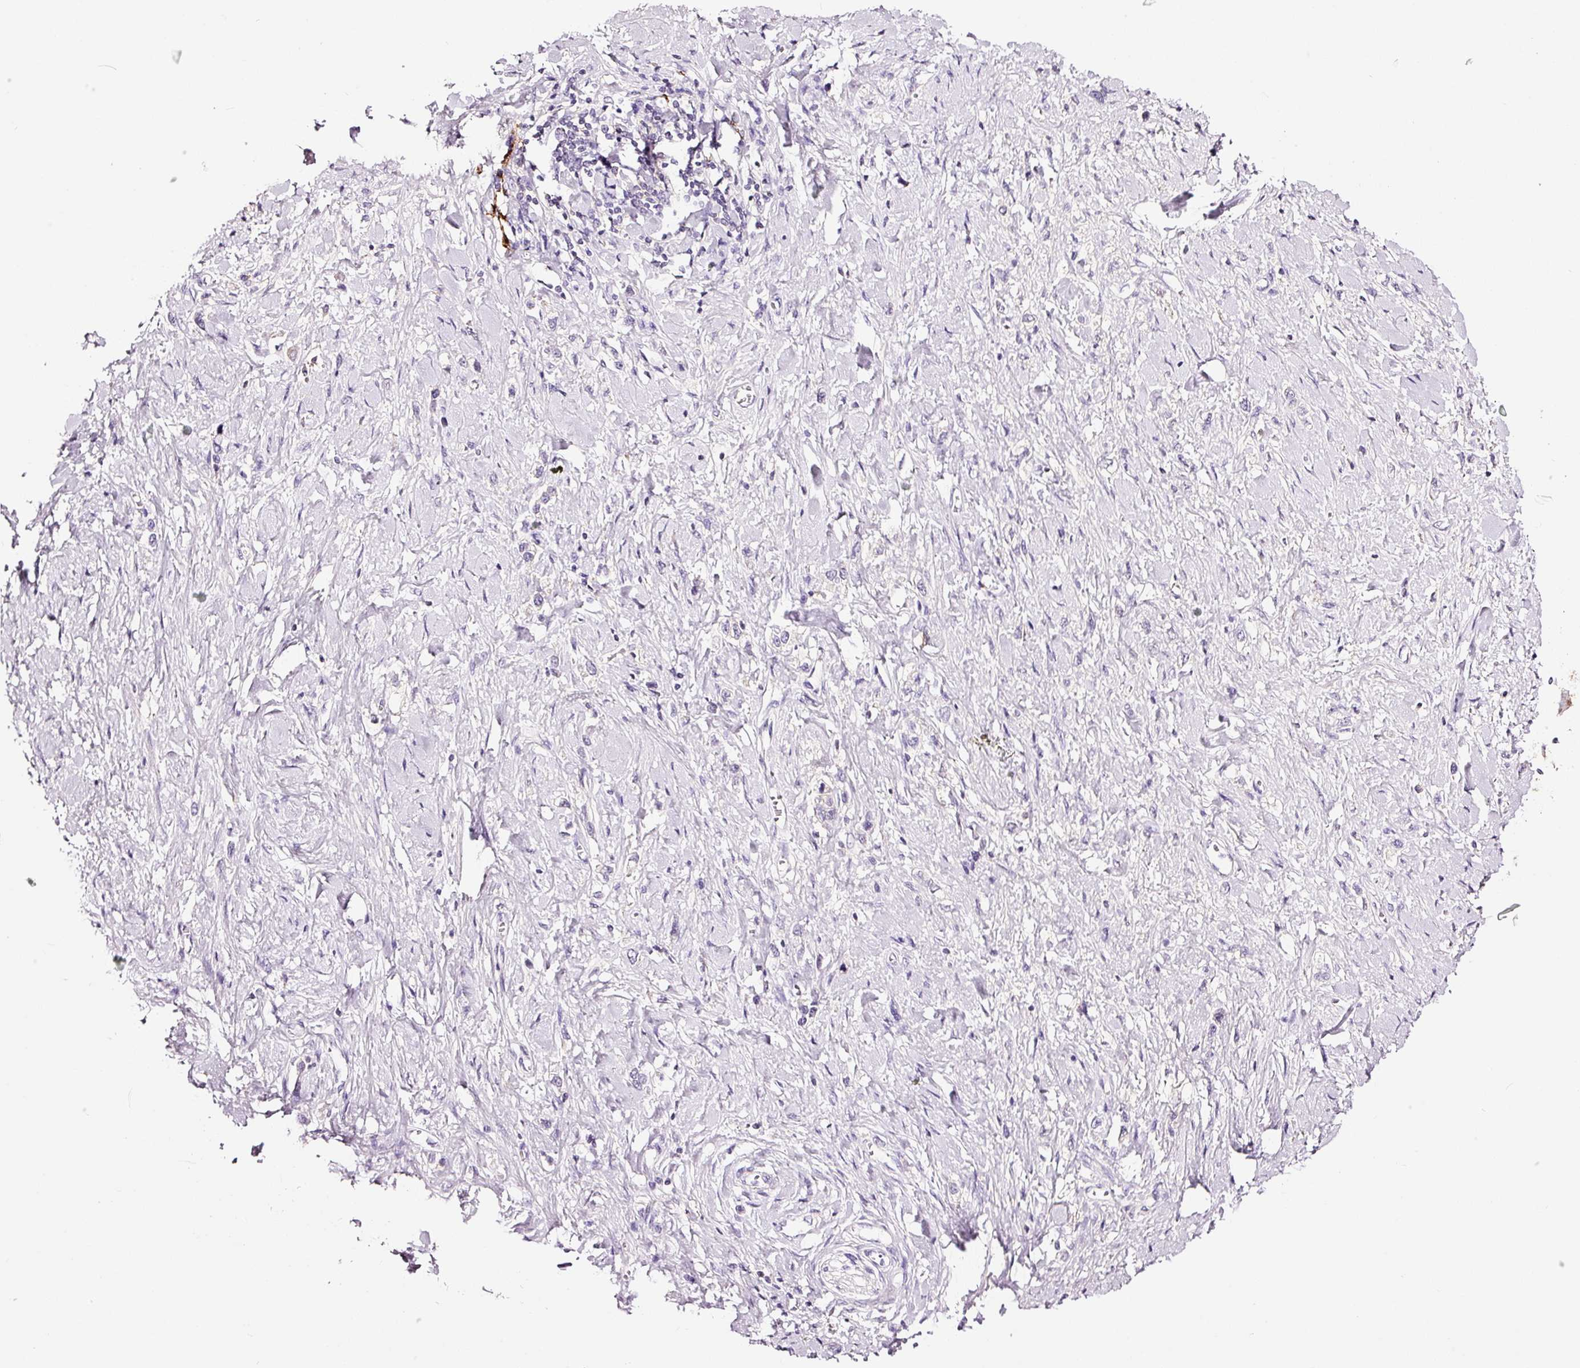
{"staining": {"intensity": "negative", "quantity": "none", "location": "none"}, "tissue": "stomach cancer", "cell_type": "Tumor cells", "image_type": "cancer", "snomed": [{"axis": "morphology", "description": "Normal tissue, NOS"}, {"axis": "morphology", "description": "Adenocarcinoma, NOS"}, {"axis": "topography", "description": "Stomach, upper"}, {"axis": "topography", "description": "Stomach"}], "caption": "A histopathology image of human stomach cancer (adenocarcinoma) is negative for staining in tumor cells.", "gene": "LAMP3", "patient": {"sex": "female", "age": 65}}